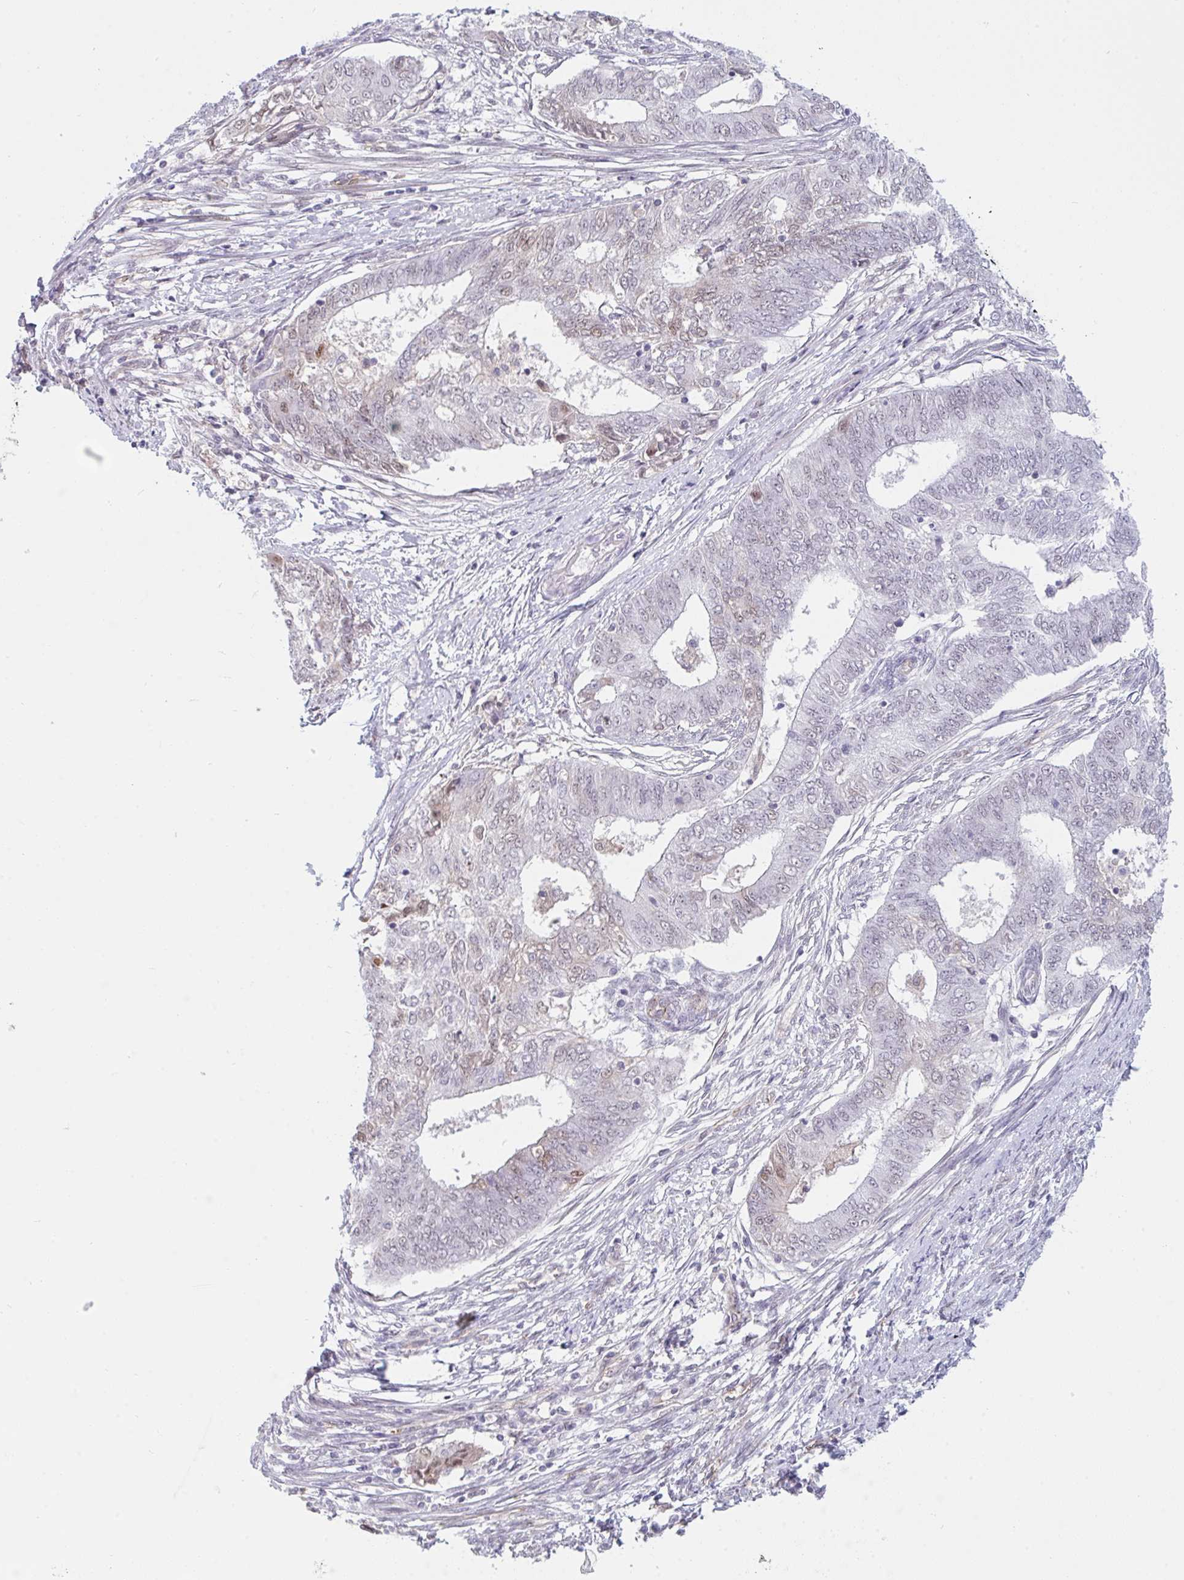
{"staining": {"intensity": "weak", "quantity": "<25%", "location": "nuclear"}, "tissue": "endometrial cancer", "cell_type": "Tumor cells", "image_type": "cancer", "snomed": [{"axis": "morphology", "description": "Adenocarcinoma, NOS"}, {"axis": "topography", "description": "Endometrium"}], "caption": "Human adenocarcinoma (endometrial) stained for a protein using immunohistochemistry demonstrates no expression in tumor cells.", "gene": "DSCAML1", "patient": {"sex": "female", "age": 62}}